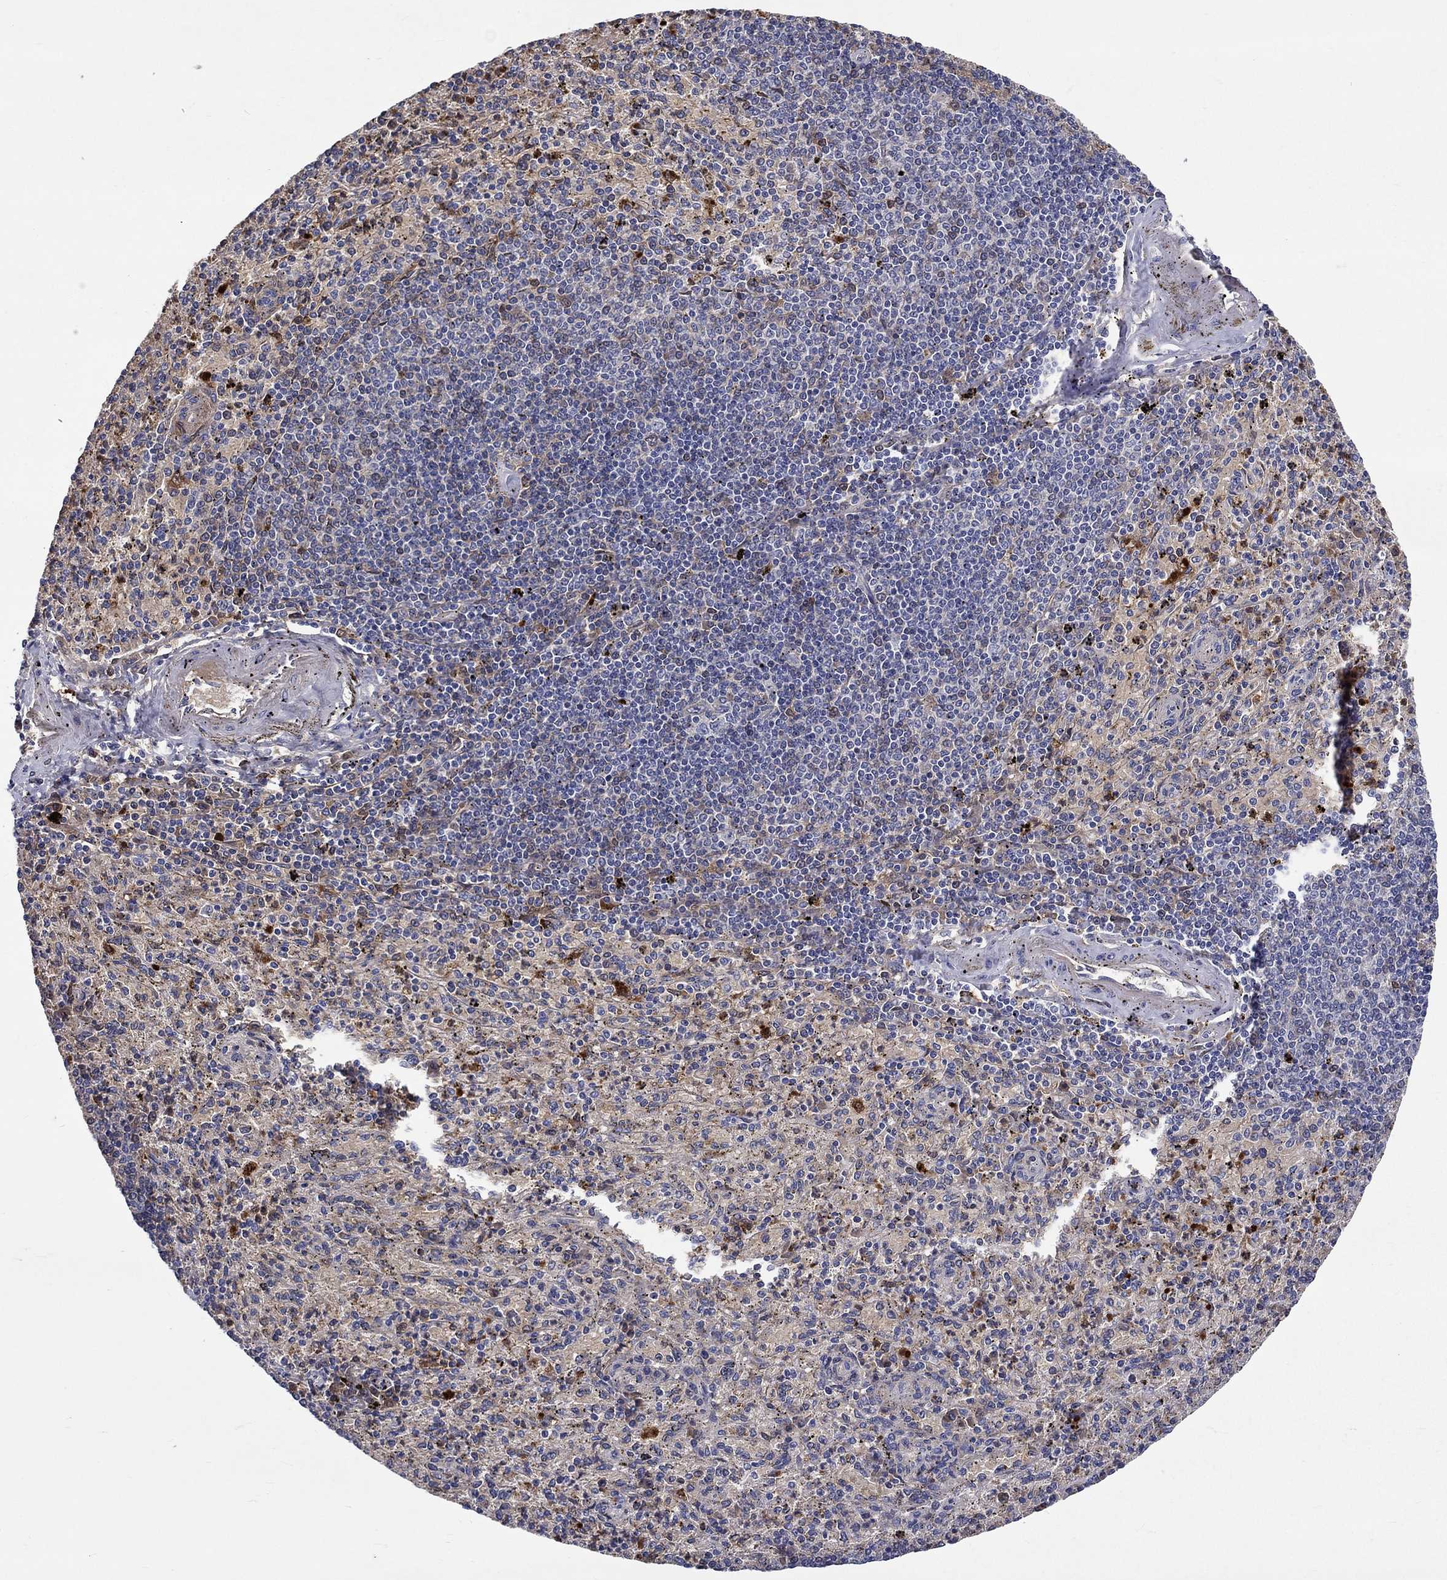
{"staining": {"intensity": "strong", "quantity": "<25%", "location": "cytoplasmic/membranous"}, "tissue": "spleen", "cell_type": "Cells in red pulp", "image_type": "normal", "snomed": [{"axis": "morphology", "description": "Normal tissue, NOS"}, {"axis": "topography", "description": "Spleen"}], "caption": "Normal spleen demonstrates strong cytoplasmic/membranous staining in about <25% of cells in red pulp, visualized by immunohistochemistry.", "gene": "CHIT1", "patient": {"sex": "male", "age": 60}}